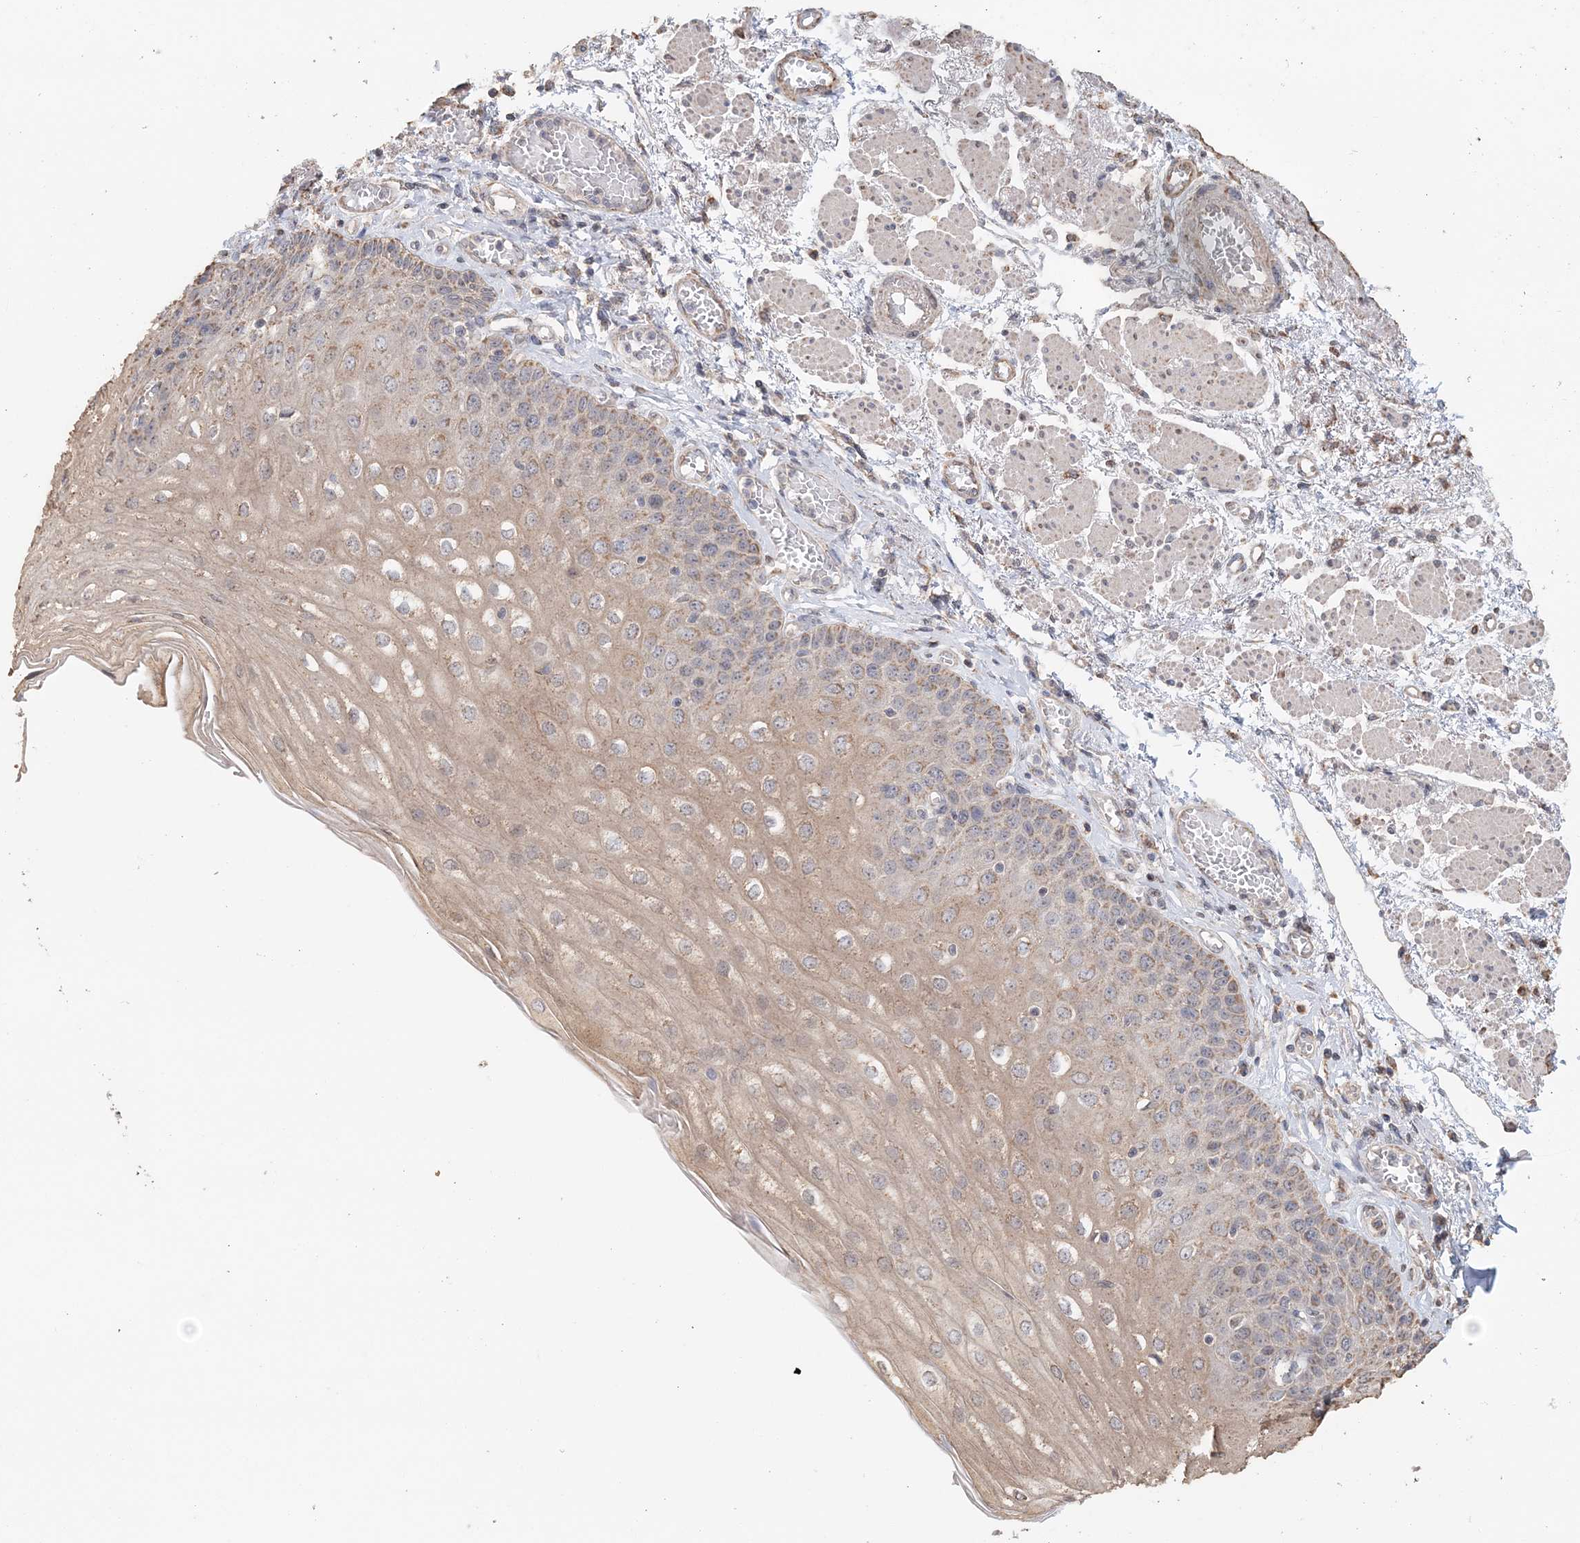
{"staining": {"intensity": "weak", "quantity": ">75%", "location": "cytoplasmic/membranous"}, "tissue": "esophagus", "cell_type": "Squamous epithelial cells", "image_type": "normal", "snomed": [{"axis": "morphology", "description": "Normal tissue, NOS"}, {"axis": "topography", "description": "Esophagus"}], "caption": "Protein analysis of normal esophagus exhibits weak cytoplasmic/membranous expression in approximately >75% of squamous epithelial cells. (Brightfield microscopy of DAB IHC at high magnification).", "gene": "FBXO38", "patient": {"sex": "male", "age": 81}}